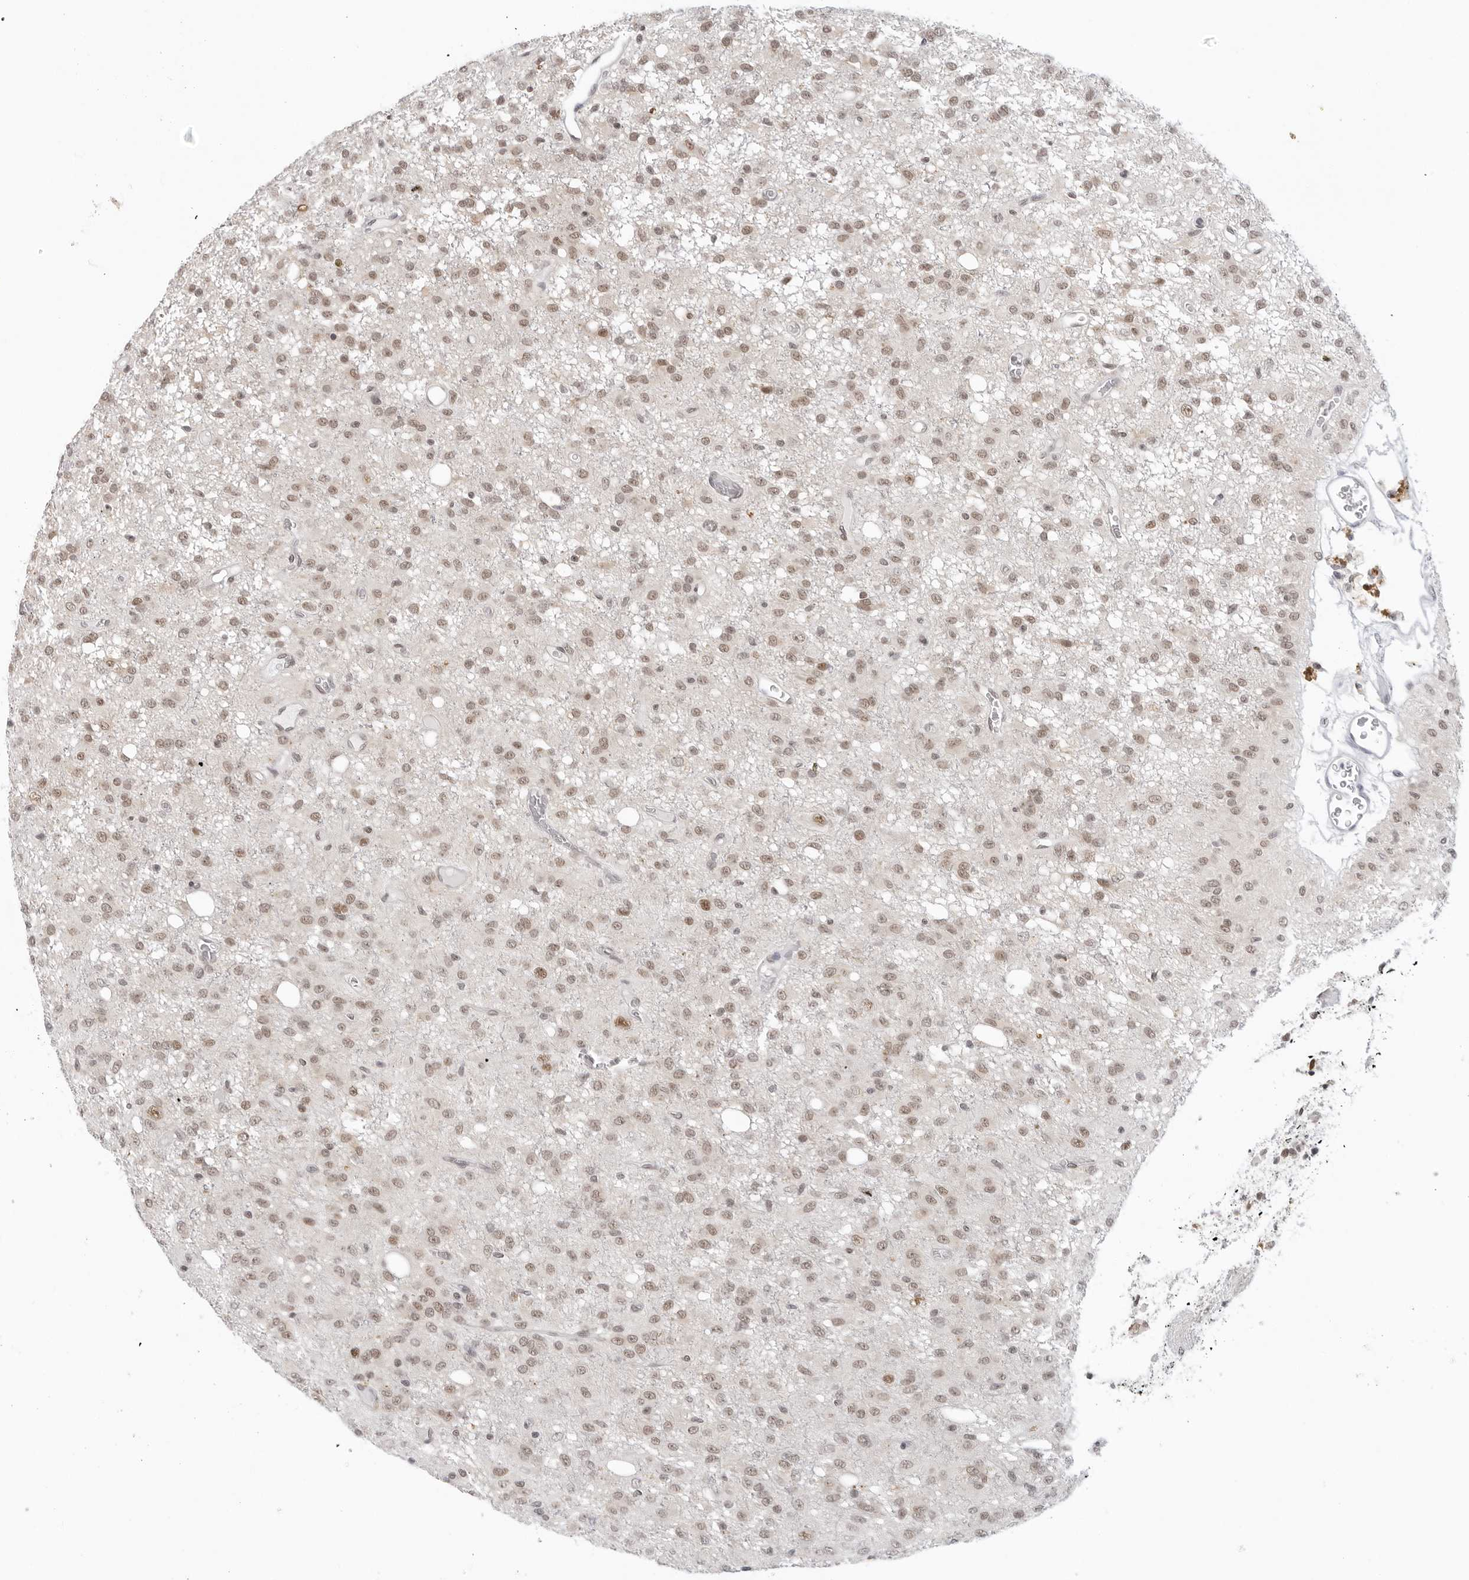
{"staining": {"intensity": "weak", "quantity": ">75%", "location": "nuclear"}, "tissue": "glioma", "cell_type": "Tumor cells", "image_type": "cancer", "snomed": [{"axis": "morphology", "description": "Glioma, malignant, High grade"}, {"axis": "topography", "description": "Brain"}], "caption": "Immunohistochemistry of high-grade glioma (malignant) demonstrates low levels of weak nuclear positivity in about >75% of tumor cells.", "gene": "FOXK2", "patient": {"sex": "female", "age": 59}}